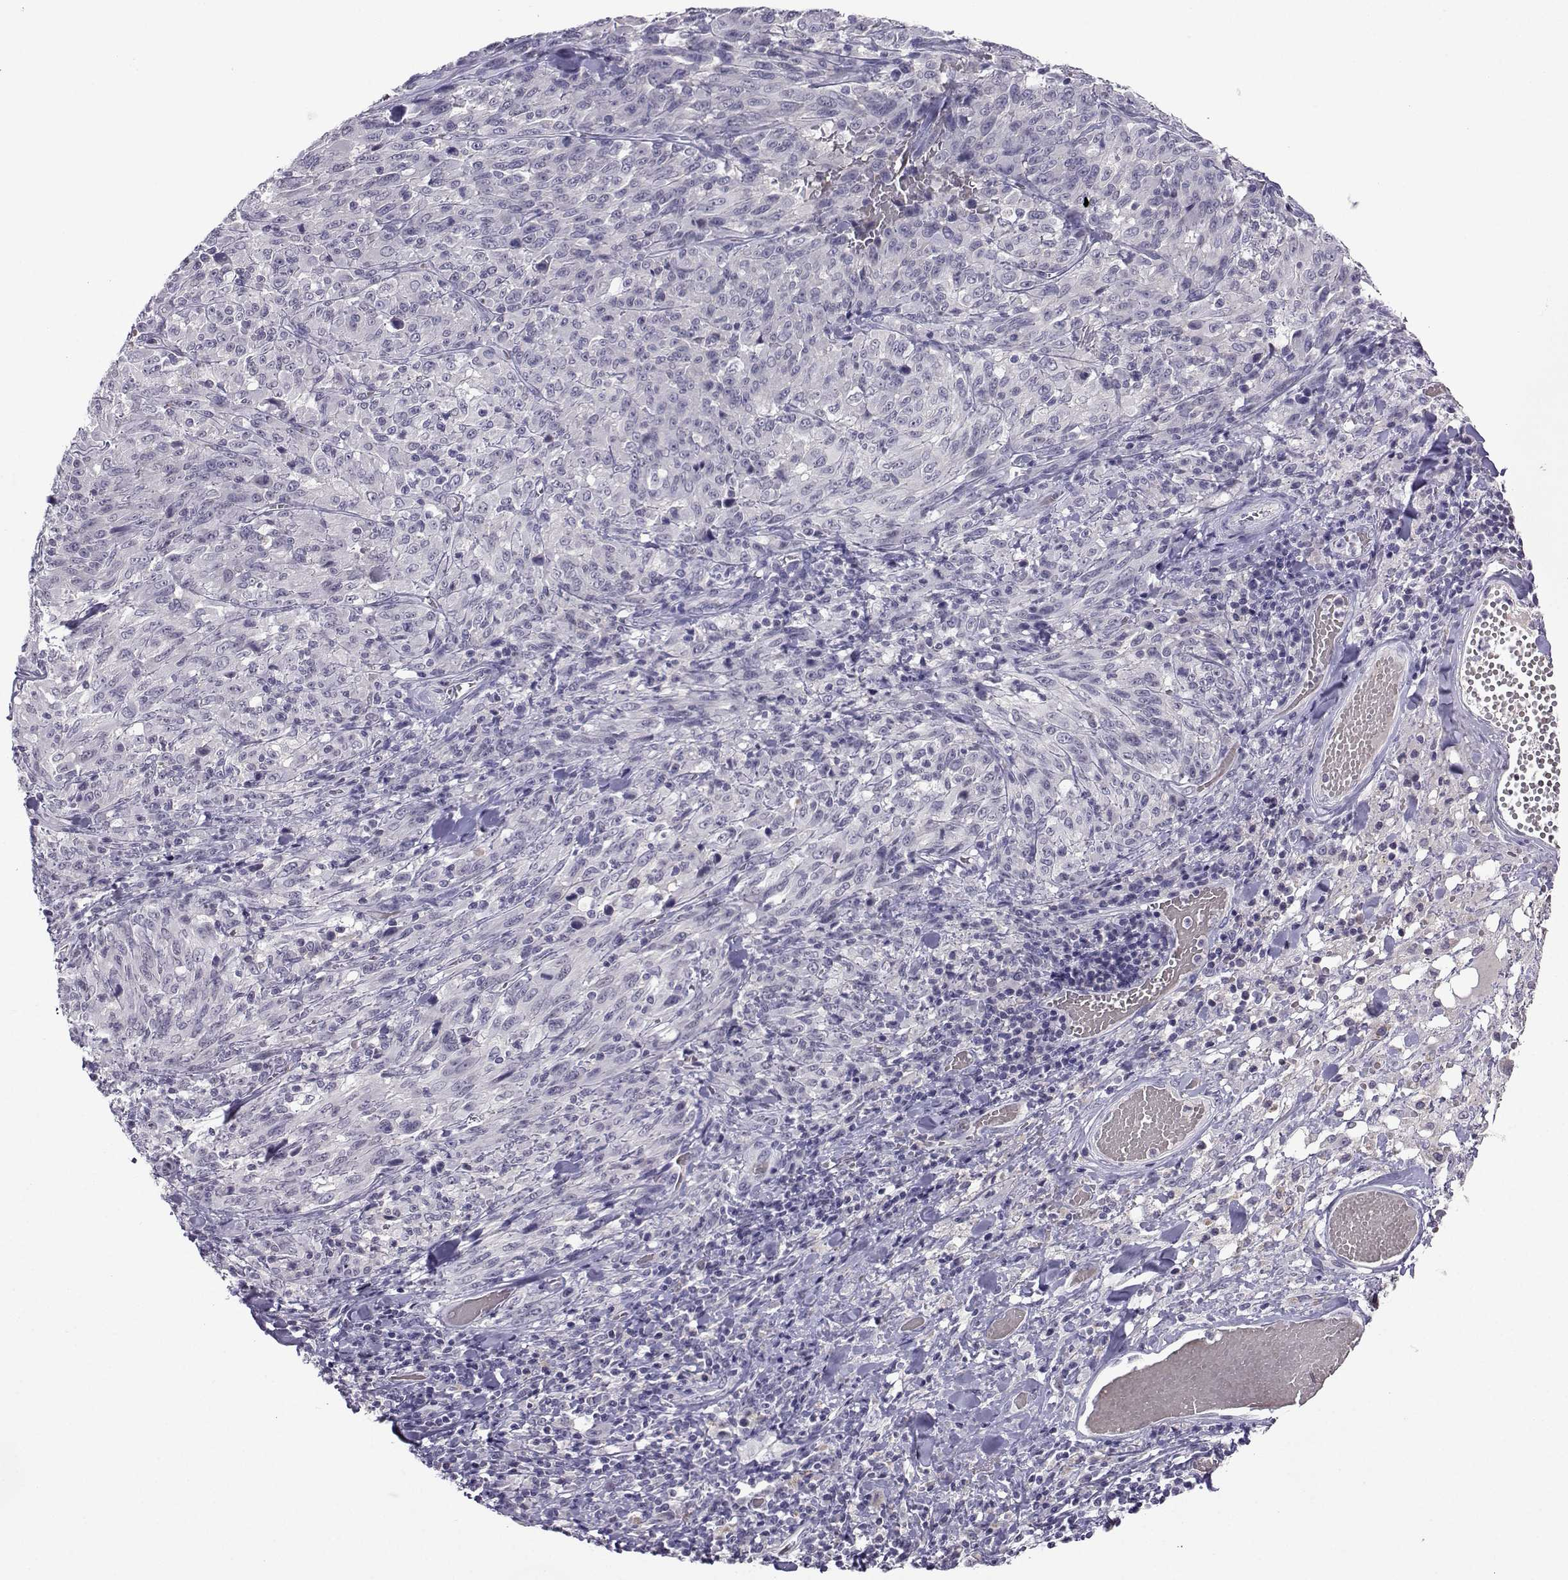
{"staining": {"intensity": "weak", "quantity": "<25%", "location": "cytoplasmic/membranous"}, "tissue": "melanoma", "cell_type": "Tumor cells", "image_type": "cancer", "snomed": [{"axis": "morphology", "description": "Malignant melanoma, NOS"}, {"axis": "topography", "description": "Skin"}], "caption": "Immunohistochemistry of melanoma shows no expression in tumor cells. (Immunohistochemistry (ihc), brightfield microscopy, high magnification).", "gene": "LRFN2", "patient": {"sex": "female", "age": 91}}